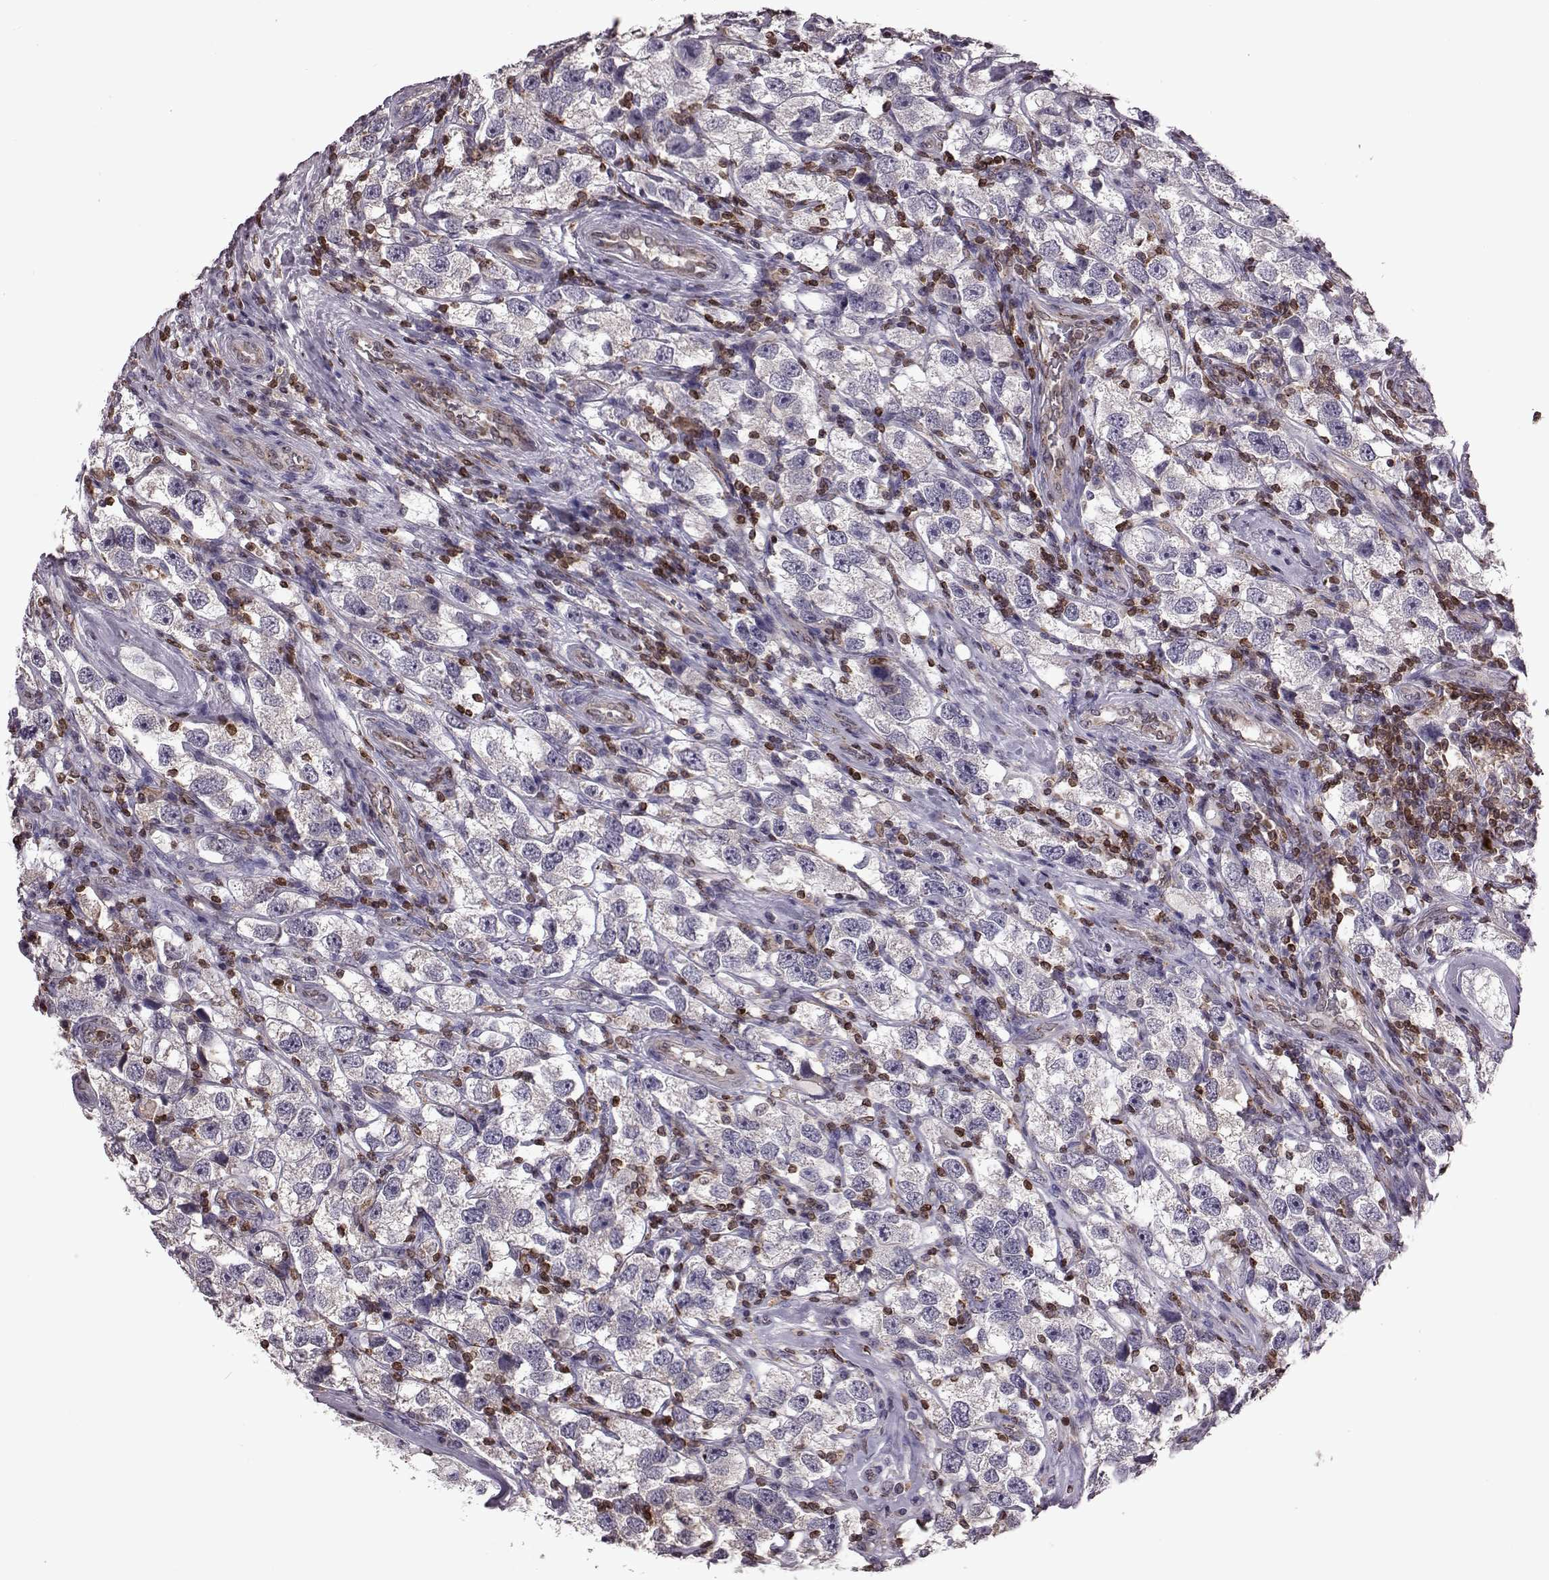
{"staining": {"intensity": "negative", "quantity": "none", "location": "none"}, "tissue": "testis cancer", "cell_type": "Tumor cells", "image_type": "cancer", "snomed": [{"axis": "morphology", "description": "Seminoma, NOS"}, {"axis": "topography", "description": "Testis"}], "caption": "This is a micrograph of IHC staining of seminoma (testis), which shows no staining in tumor cells.", "gene": "CDC42SE1", "patient": {"sex": "male", "age": 26}}